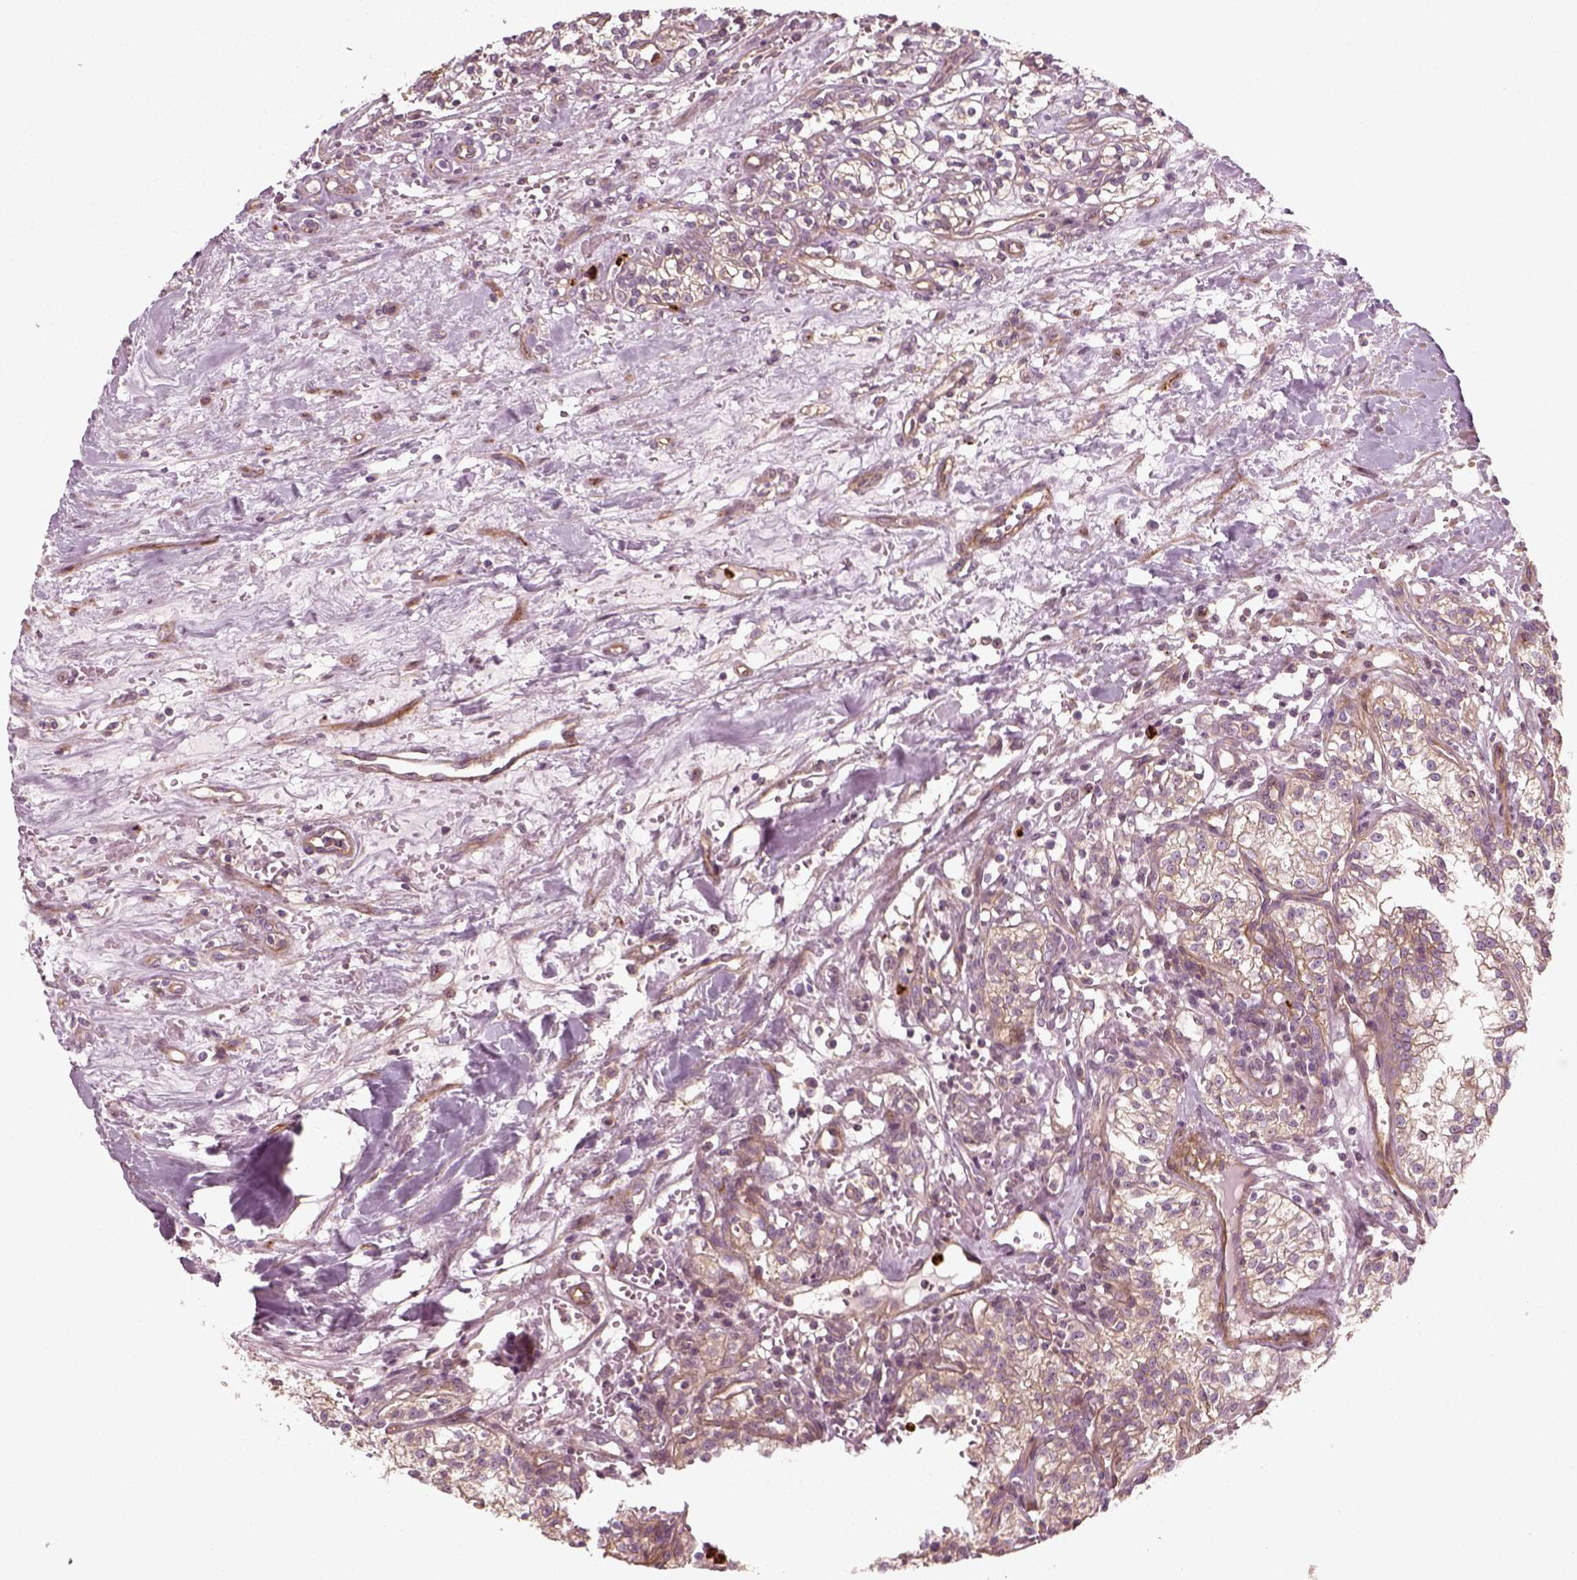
{"staining": {"intensity": "weak", "quantity": ">75%", "location": "cytoplasmic/membranous"}, "tissue": "renal cancer", "cell_type": "Tumor cells", "image_type": "cancer", "snomed": [{"axis": "morphology", "description": "Adenocarcinoma, NOS"}, {"axis": "topography", "description": "Kidney"}], "caption": "Protein expression analysis of renal adenocarcinoma demonstrates weak cytoplasmic/membranous staining in about >75% of tumor cells.", "gene": "NPTN", "patient": {"sex": "male", "age": 36}}